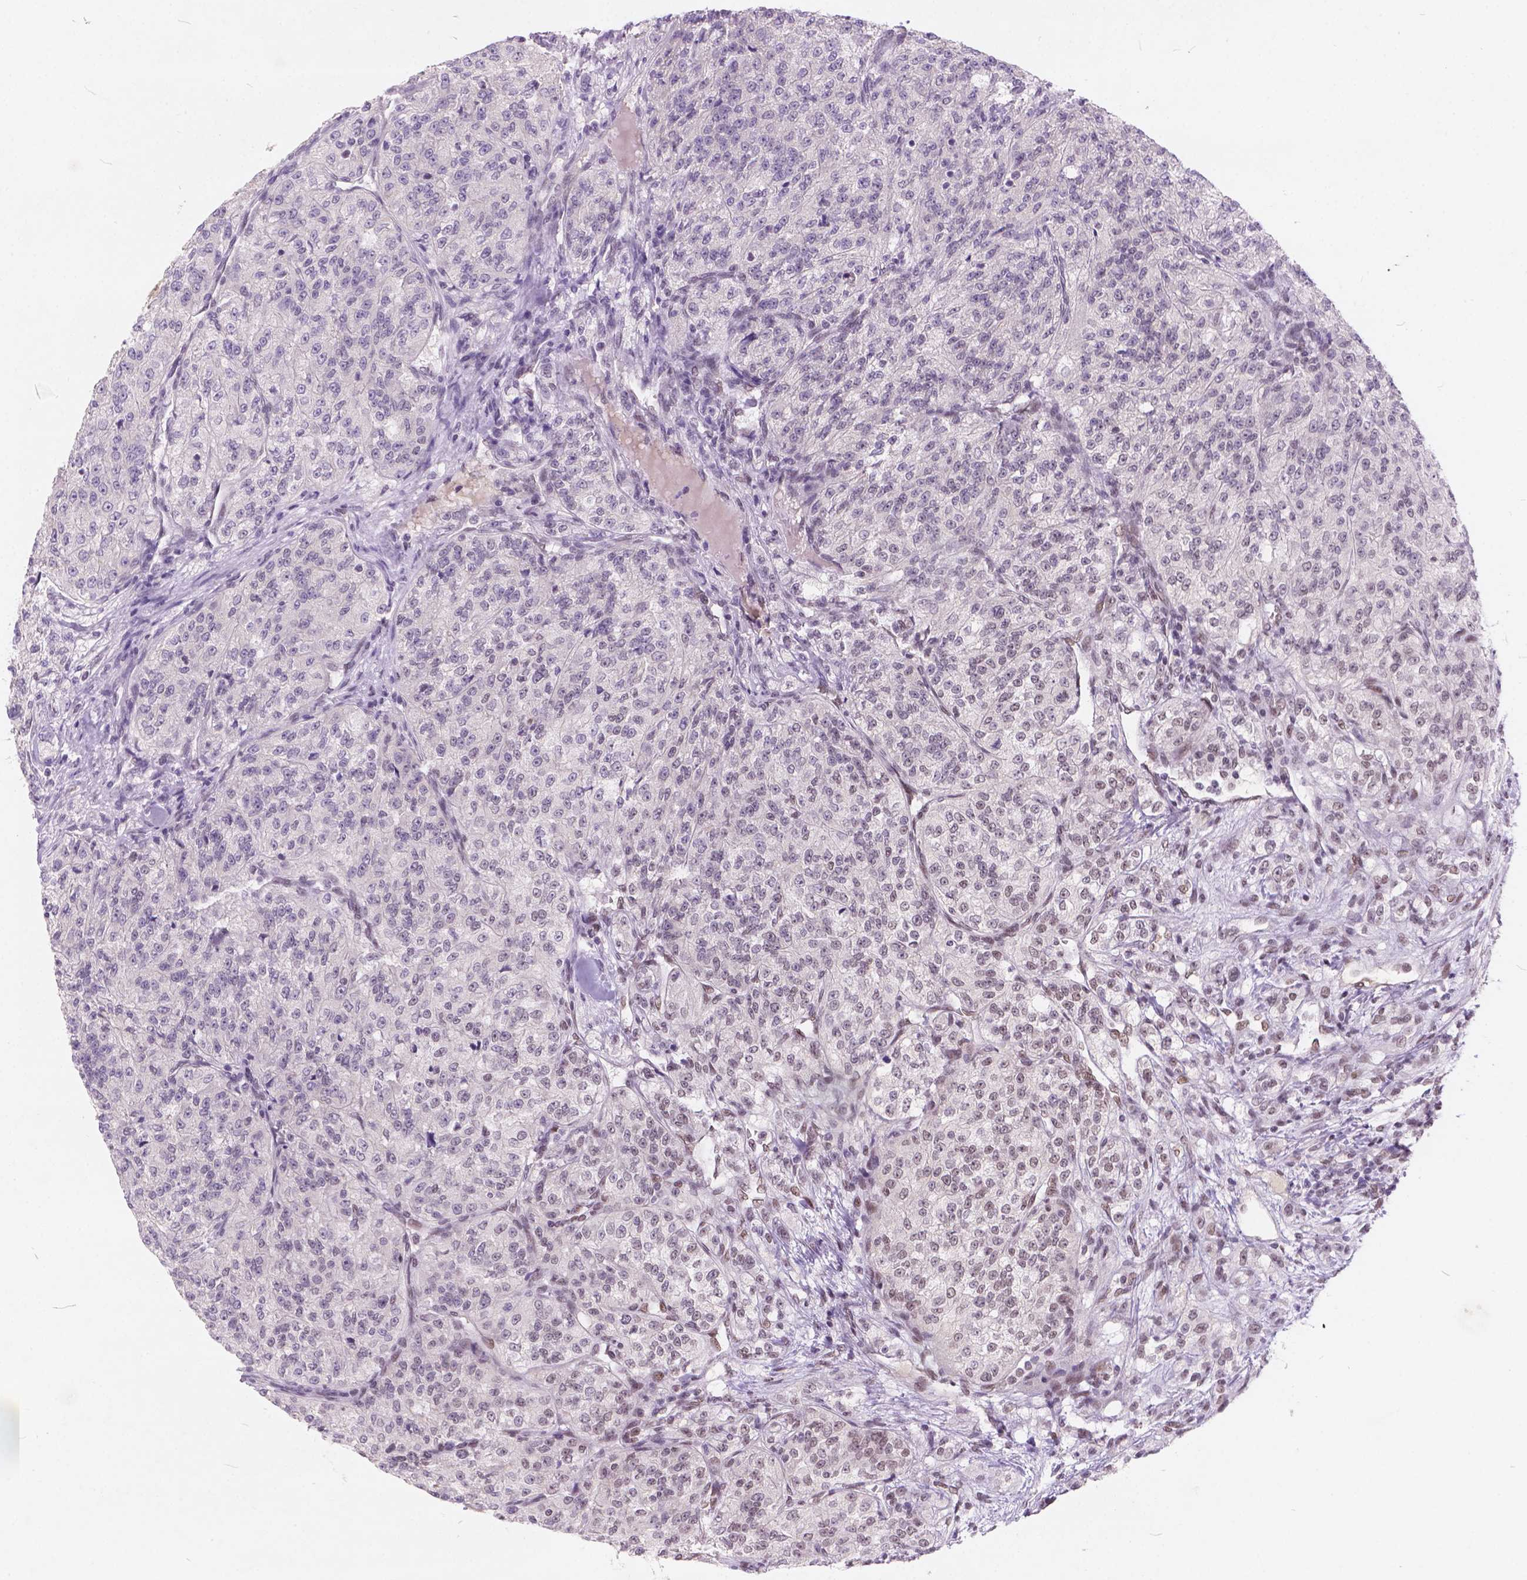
{"staining": {"intensity": "weak", "quantity": "25%-75%", "location": "nuclear"}, "tissue": "renal cancer", "cell_type": "Tumor cells", "image_type": "cancer", "snomed": [{"axis": "morphology", "description": "Adenocarcinoma, NOS"}, {"axis": "topography", "description": "Kidney"}], "caption": "Protein staining displays weak nuclear expression in about 25%-75% of tumor cells in renal adenocarcinoma.", "gene": "FAM53A", "patient": {"sex": "female", "age": 63}}